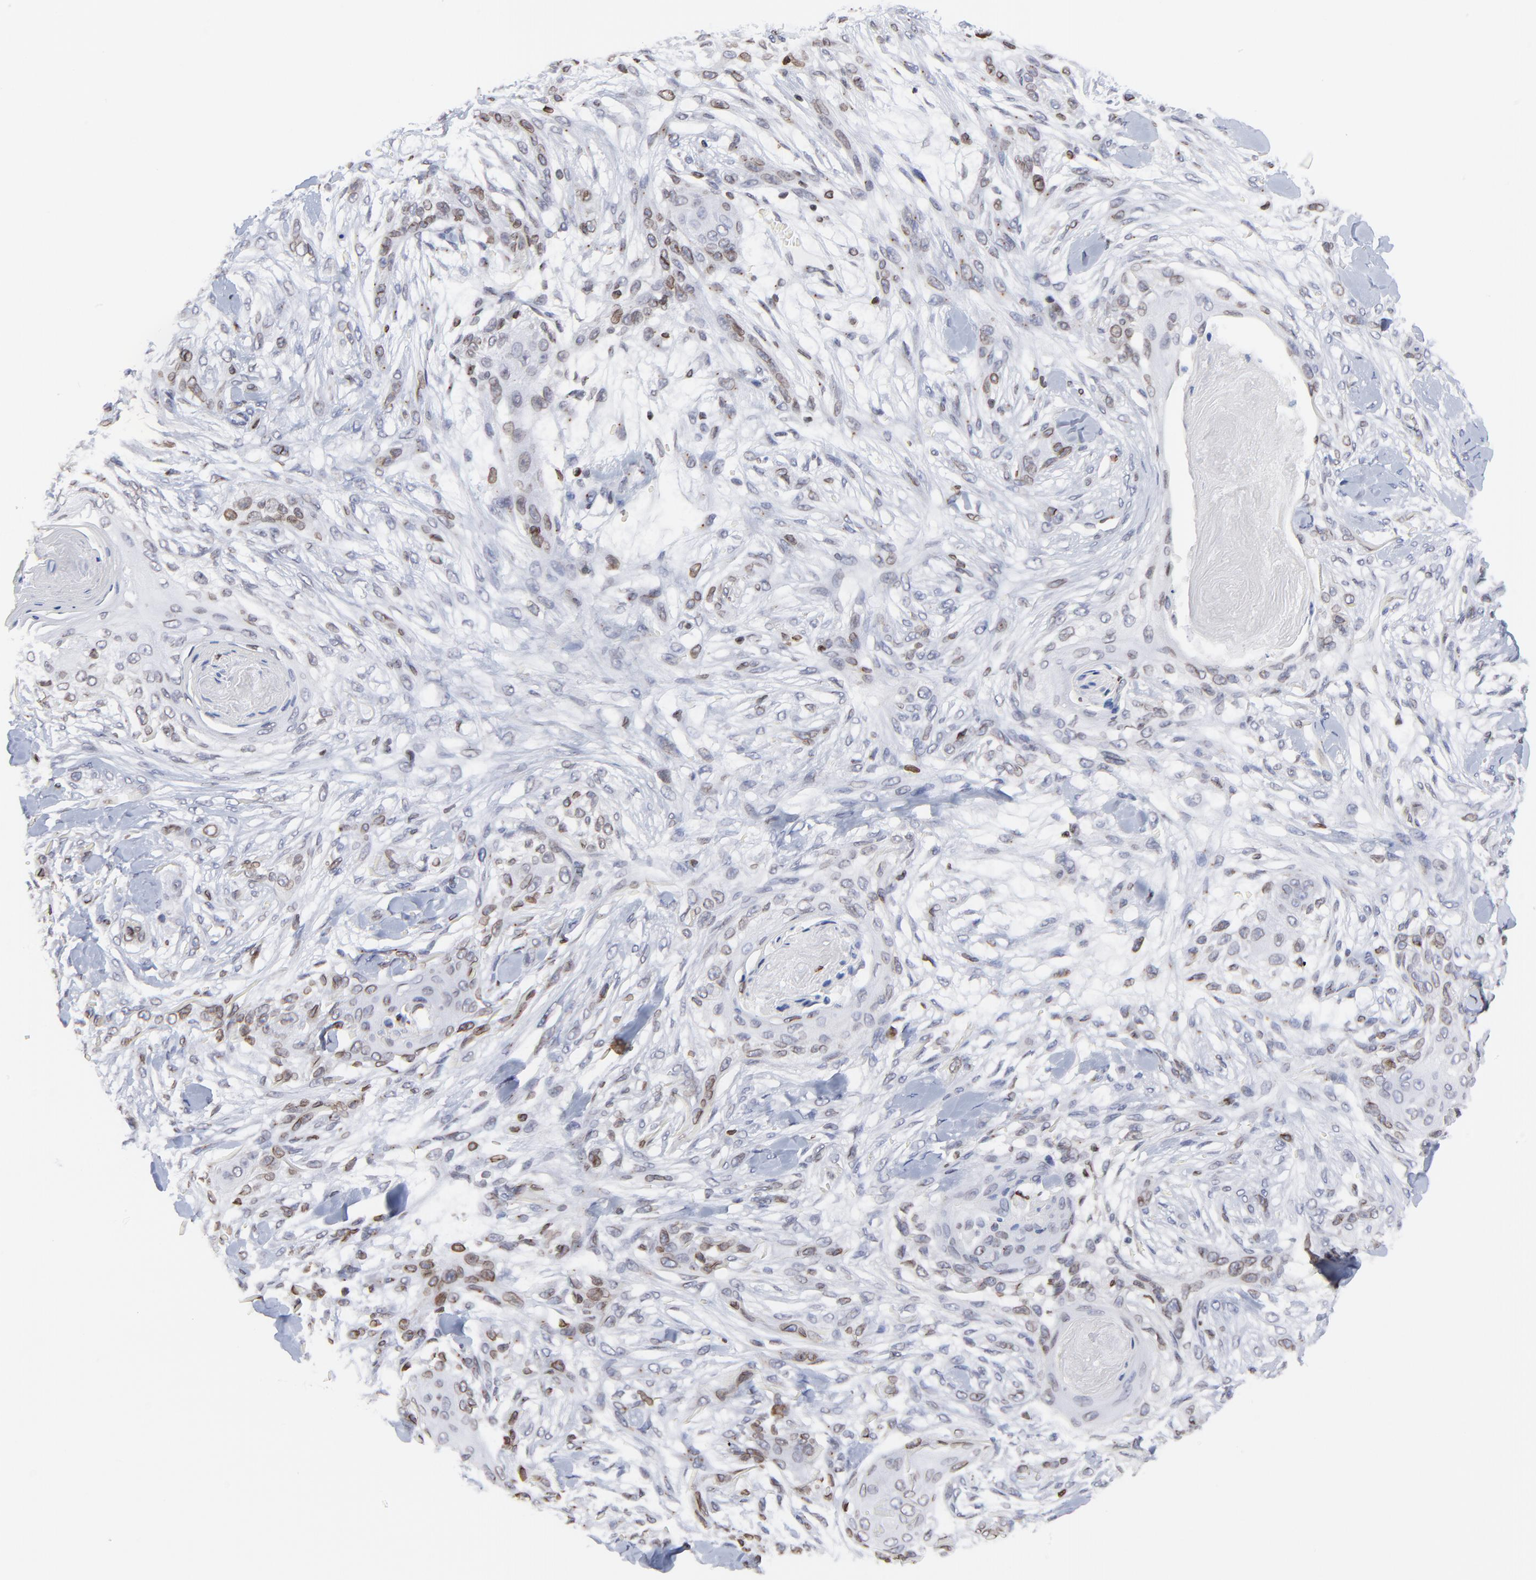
{"staining": {"intensity": "weak", "quantity": ">75%", "location": "cytoplasmic/membranous,nuclear"}, "tissue": "skin cancer", "cell_type": "Tumor cells", "image_type": "cancer", "snomed": [{"axis": "morphology", "description": "Squamous cell carcinoma, NOS"}, {"axis": "topography", "description": "Skin"}], "caption": "Immunohistochemical staining of skin cancer (squamous cell carcinoma) shows low levels of weak cytoplasmic/membranous and nuclear protein positivity in approximately >75% of tumor cells.", "gene": "THAP7", "patient": {"sex": "female", "age": 59}}